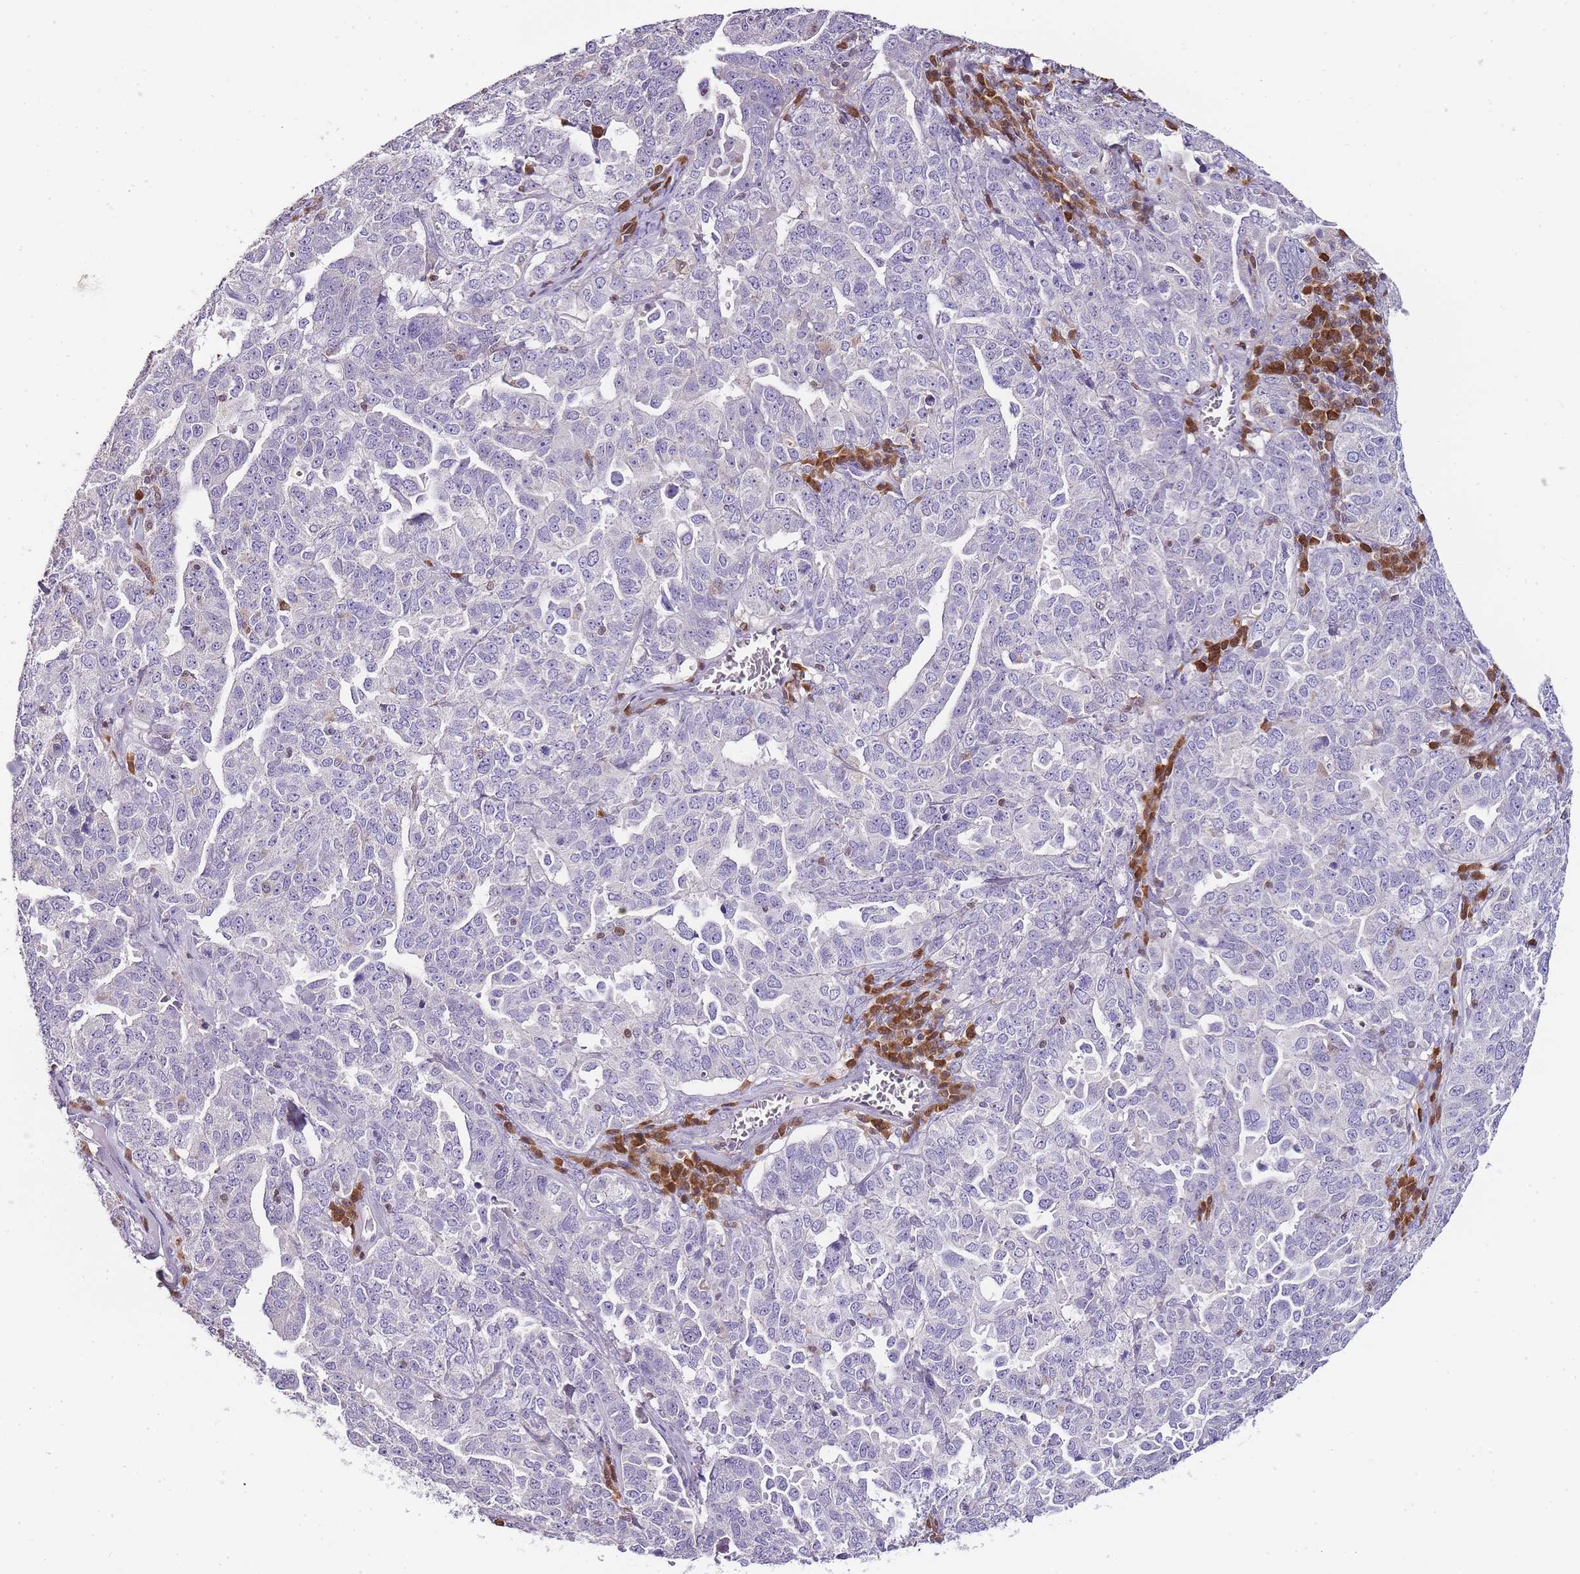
{"staining": {"intensity": "negative", "quantity": "none", "location": "none"}, "tissue": "ovarian cancer", "cell_type": "Tumor cells", "image_type": "cancer", "snomed": [{"axis": "morphology", "description": "Carcinoma, endometroid"}, {"axis": "topography", "description": "Ovary"}], "caption": "This is an IHC photomicrograph of human ovarian cancer. There is no expression in tumor cells.", "gene": "ZBP1", "patient": {"sex": "female", "age": 62}}